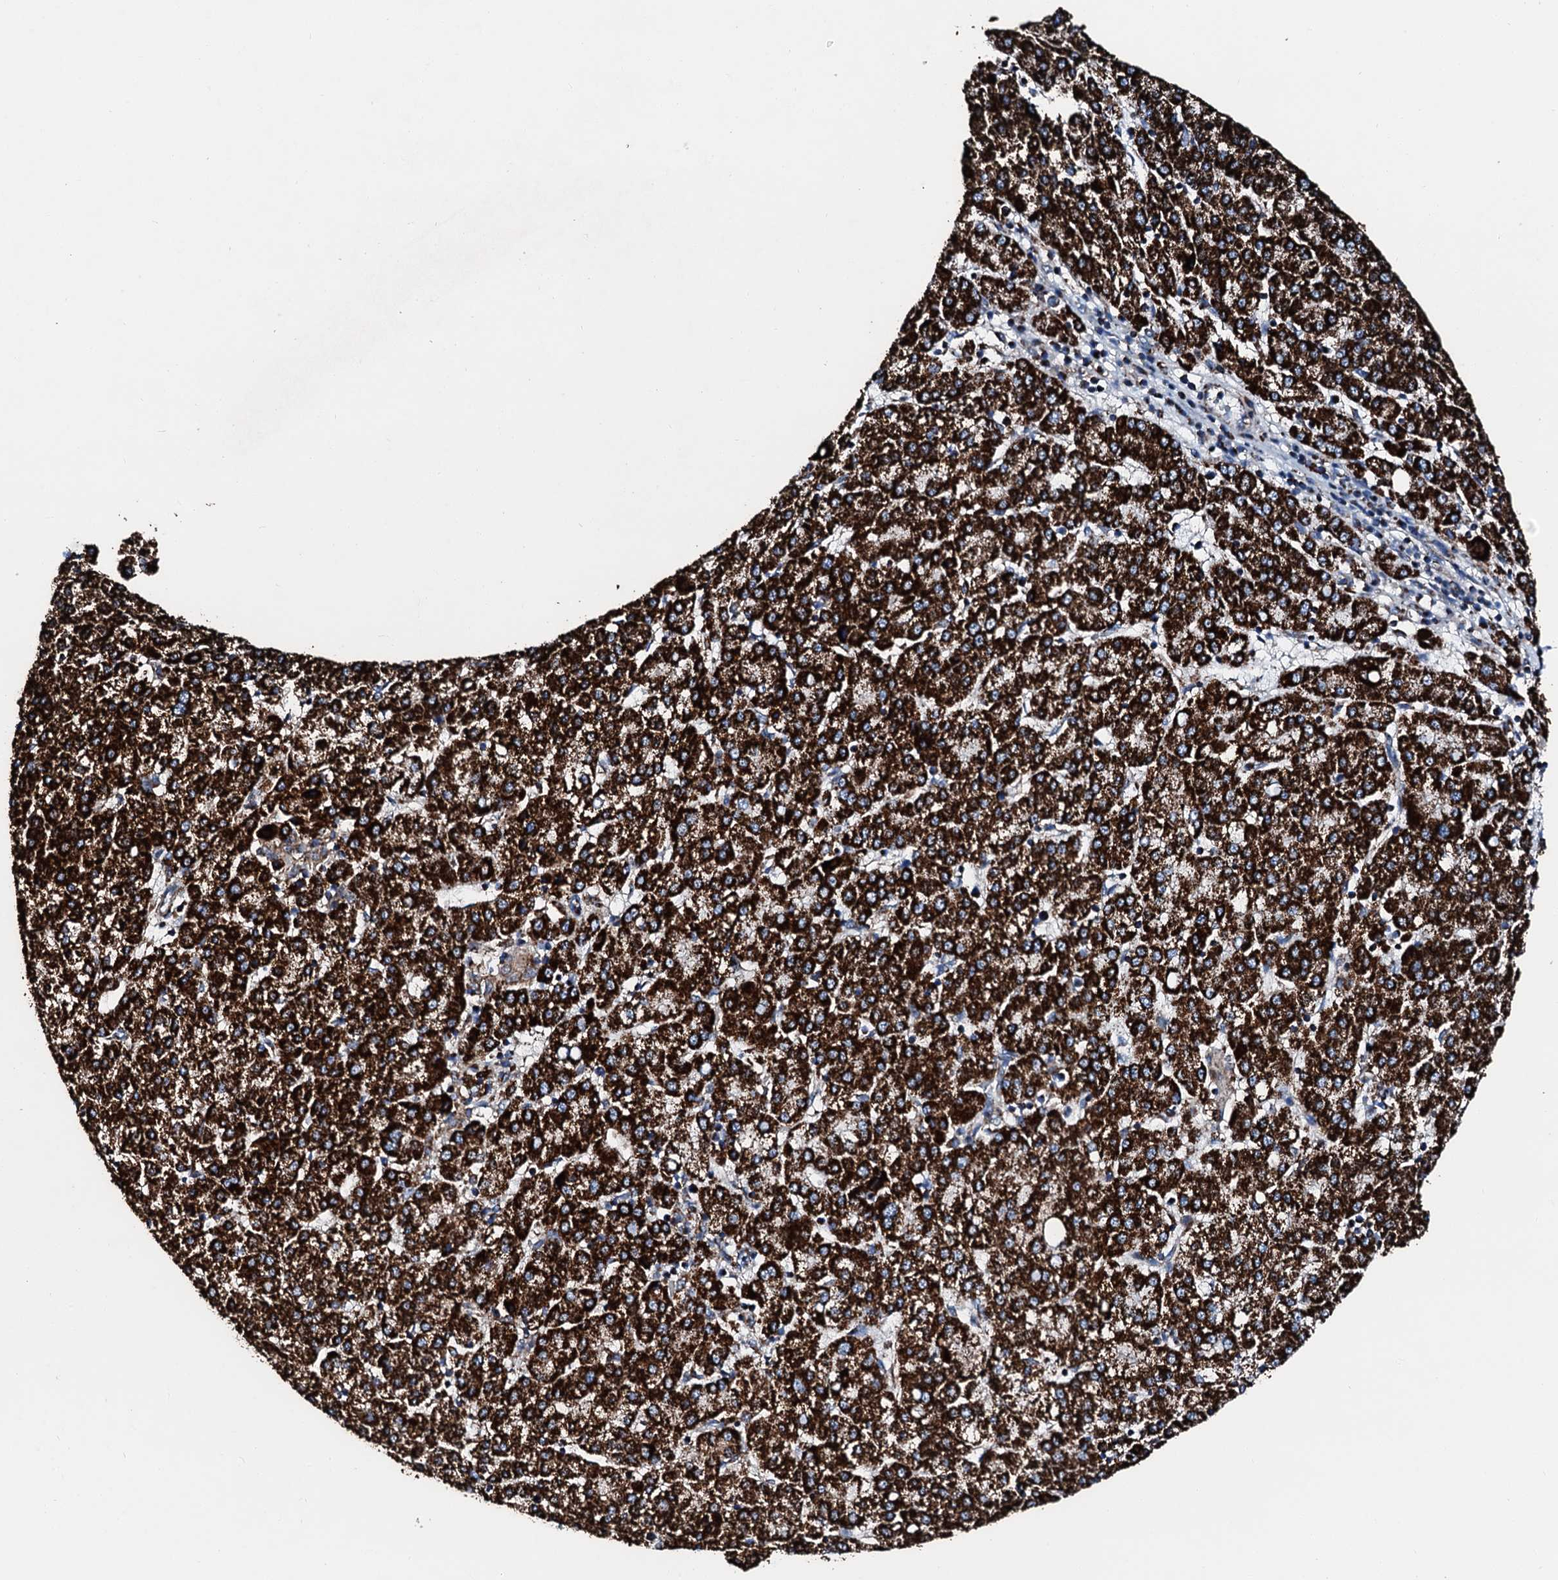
{"staining": {"intensity": "strong", "quantity": ">75%", "location": "cytoplasmic/membranous"}, "tissue": "liver cancer", "cell_type": "Tumor cells", "image_type": "cancer", "snomed": [{"axis": "morphology", "description": "Carcinoma, Hepatocellular, NOS"}, {"axis": "topography", "description": "Liver"}], "caption": "This photomicrograph shows immunohistochemistry (IHC) staining of human liver hepatocellular carcinoma, with high strong cytoplasmic/membranous positivity in about >75% of tumor cells.", "gene": "HADH", "patient": {"sex": "female", "age": 58}}